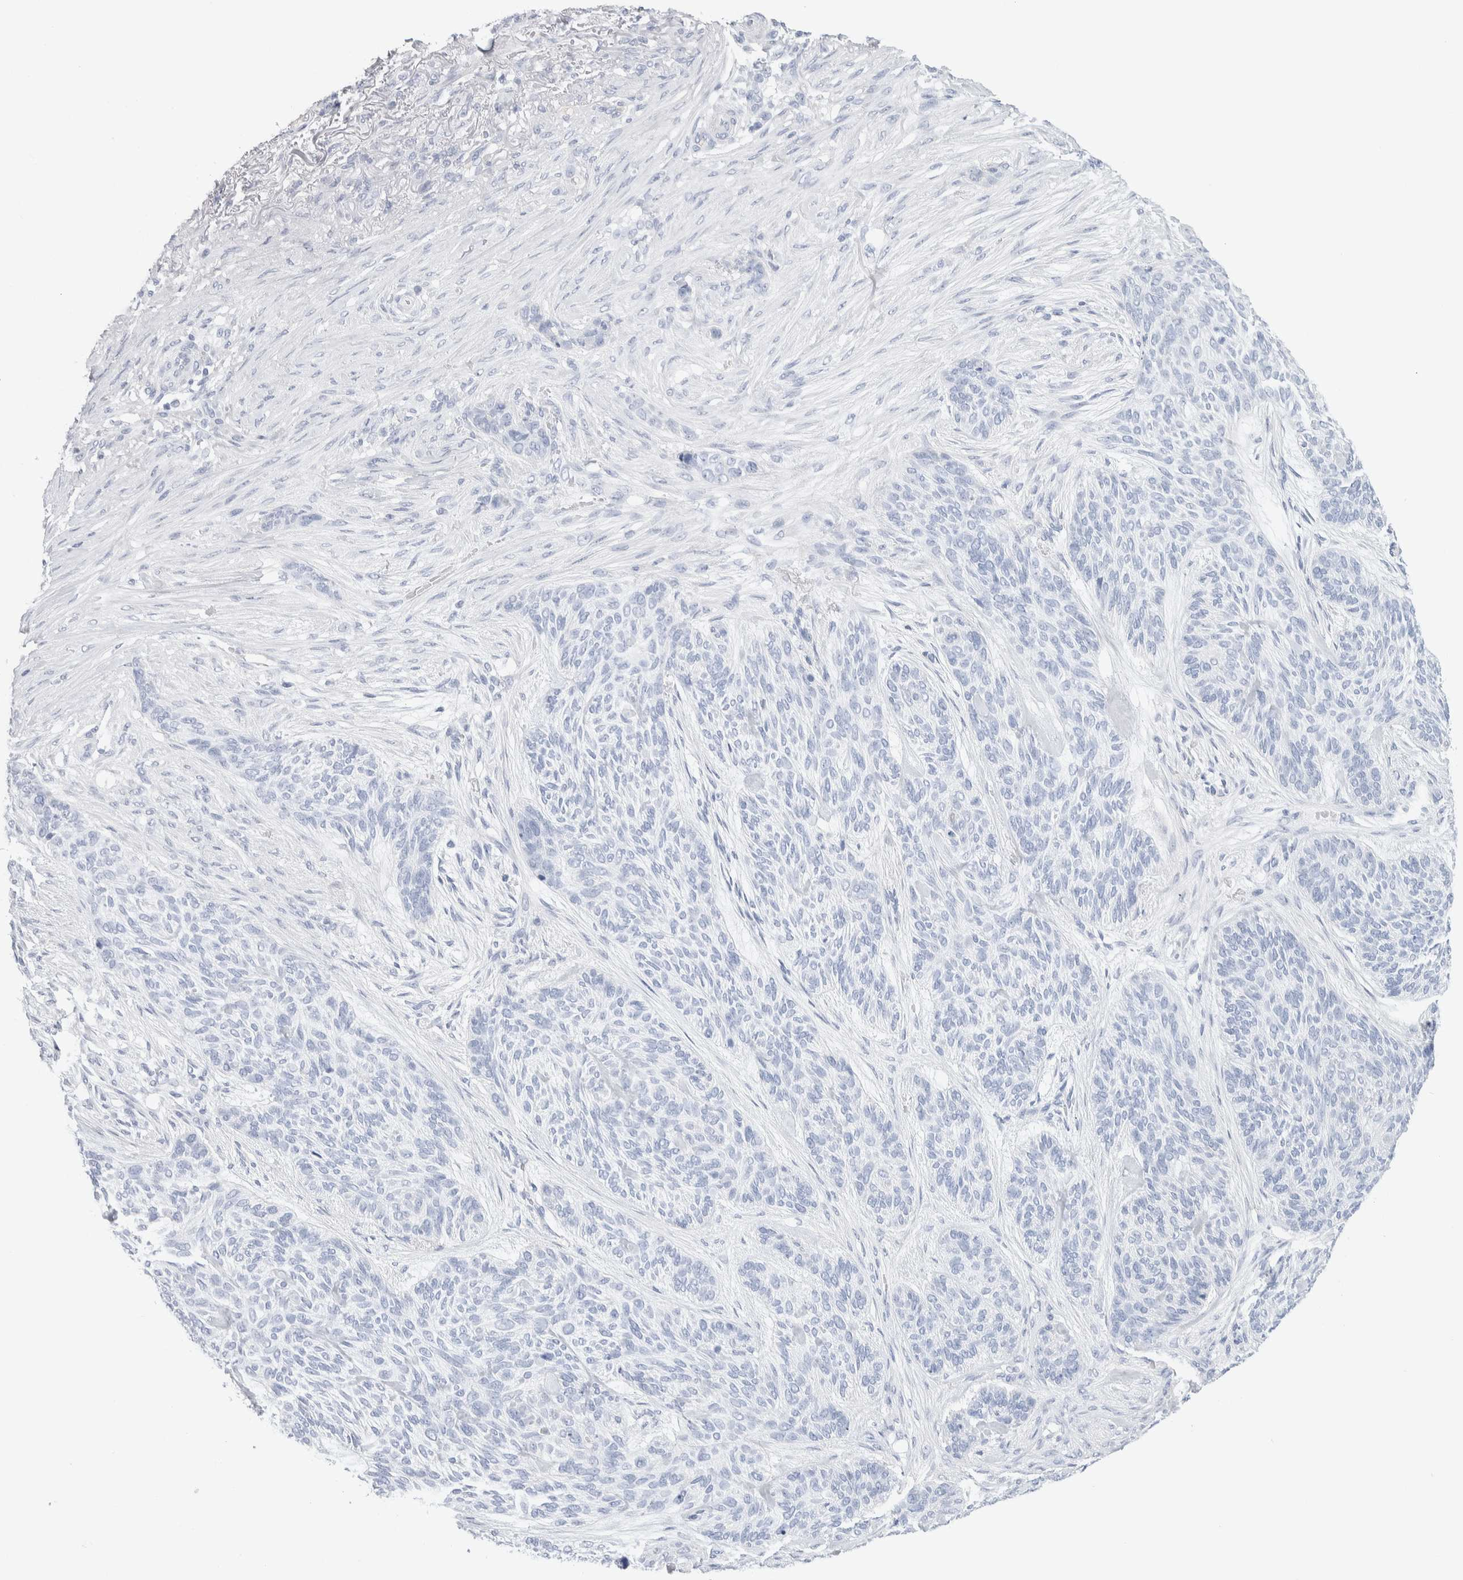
{"staining": {"intensity": "negative", "quantity": "none", "location": "none"}, "tissue": "skin cancer", "cell_type": "Tumor cells", "image_type": "cancer", "snomed": [{"axis": "morphology", "description": "Basal cell carcinoma"}, {"axis": "topography", "description": "Skin"}], "caption": "Human skin basal cell carcinoma stained for a protein using immunohistochemistry shows no expression in tumor cells.", "gene": "GDA", "patient": {"sex": "male", "age": 55}}